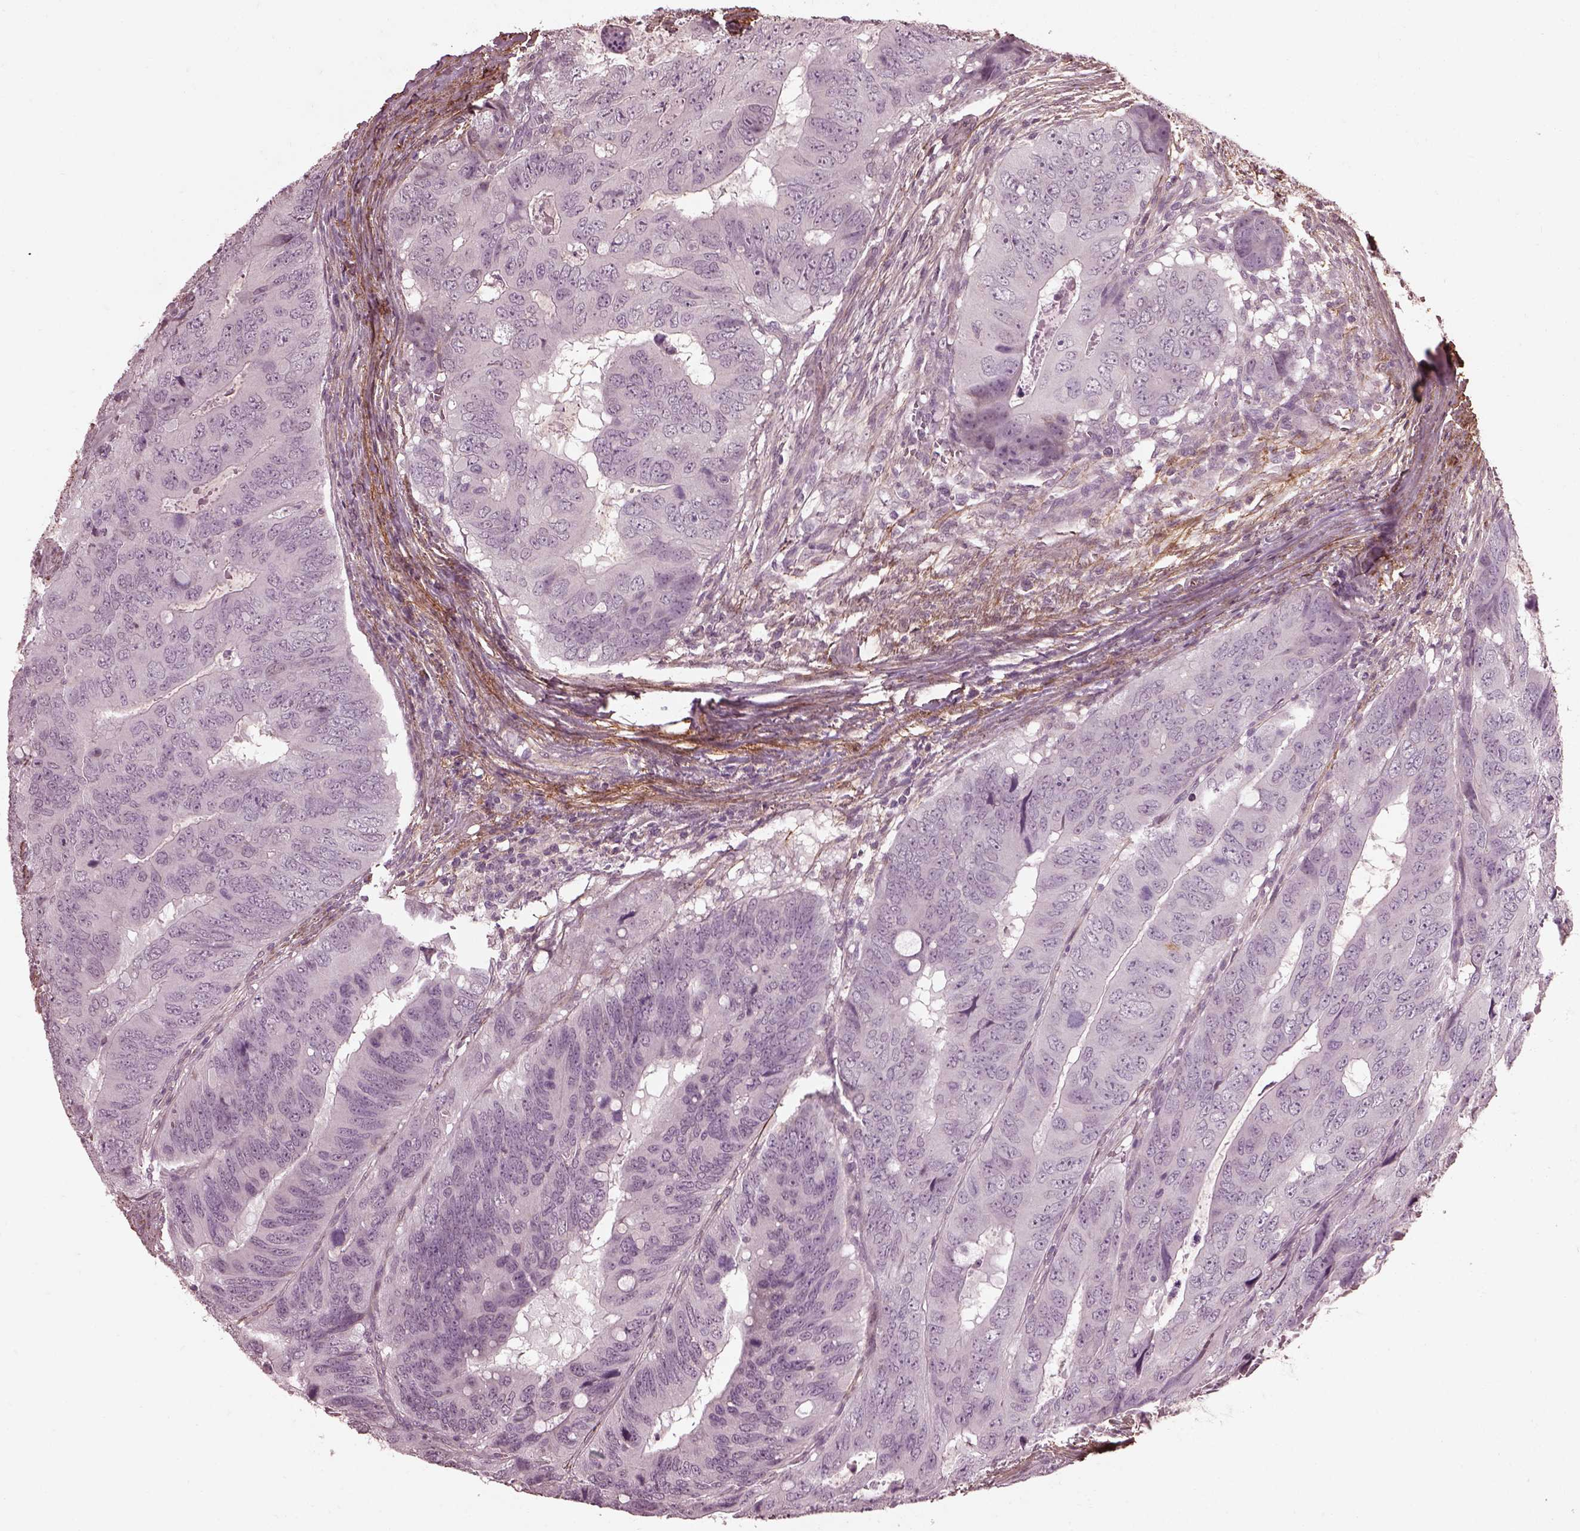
{"staining": {"intensity": "negative", "quantity": "none", "location": "none"}, "tissue": "colorectal cancer", "cell_type": "Tumor cells", "image_type": "cancer", "snomed": [{"axis": "morphology", "description": "Adenocarcinoma, NOS"}, {"axis": "topography", "description": "Colon"}], "caption": "Tumor cells show no significant protein positivity in colorectal cancer (adenocarcinoma).", "gene": "EFEMP1", "patient": {"sex": "male", "age": 79}}